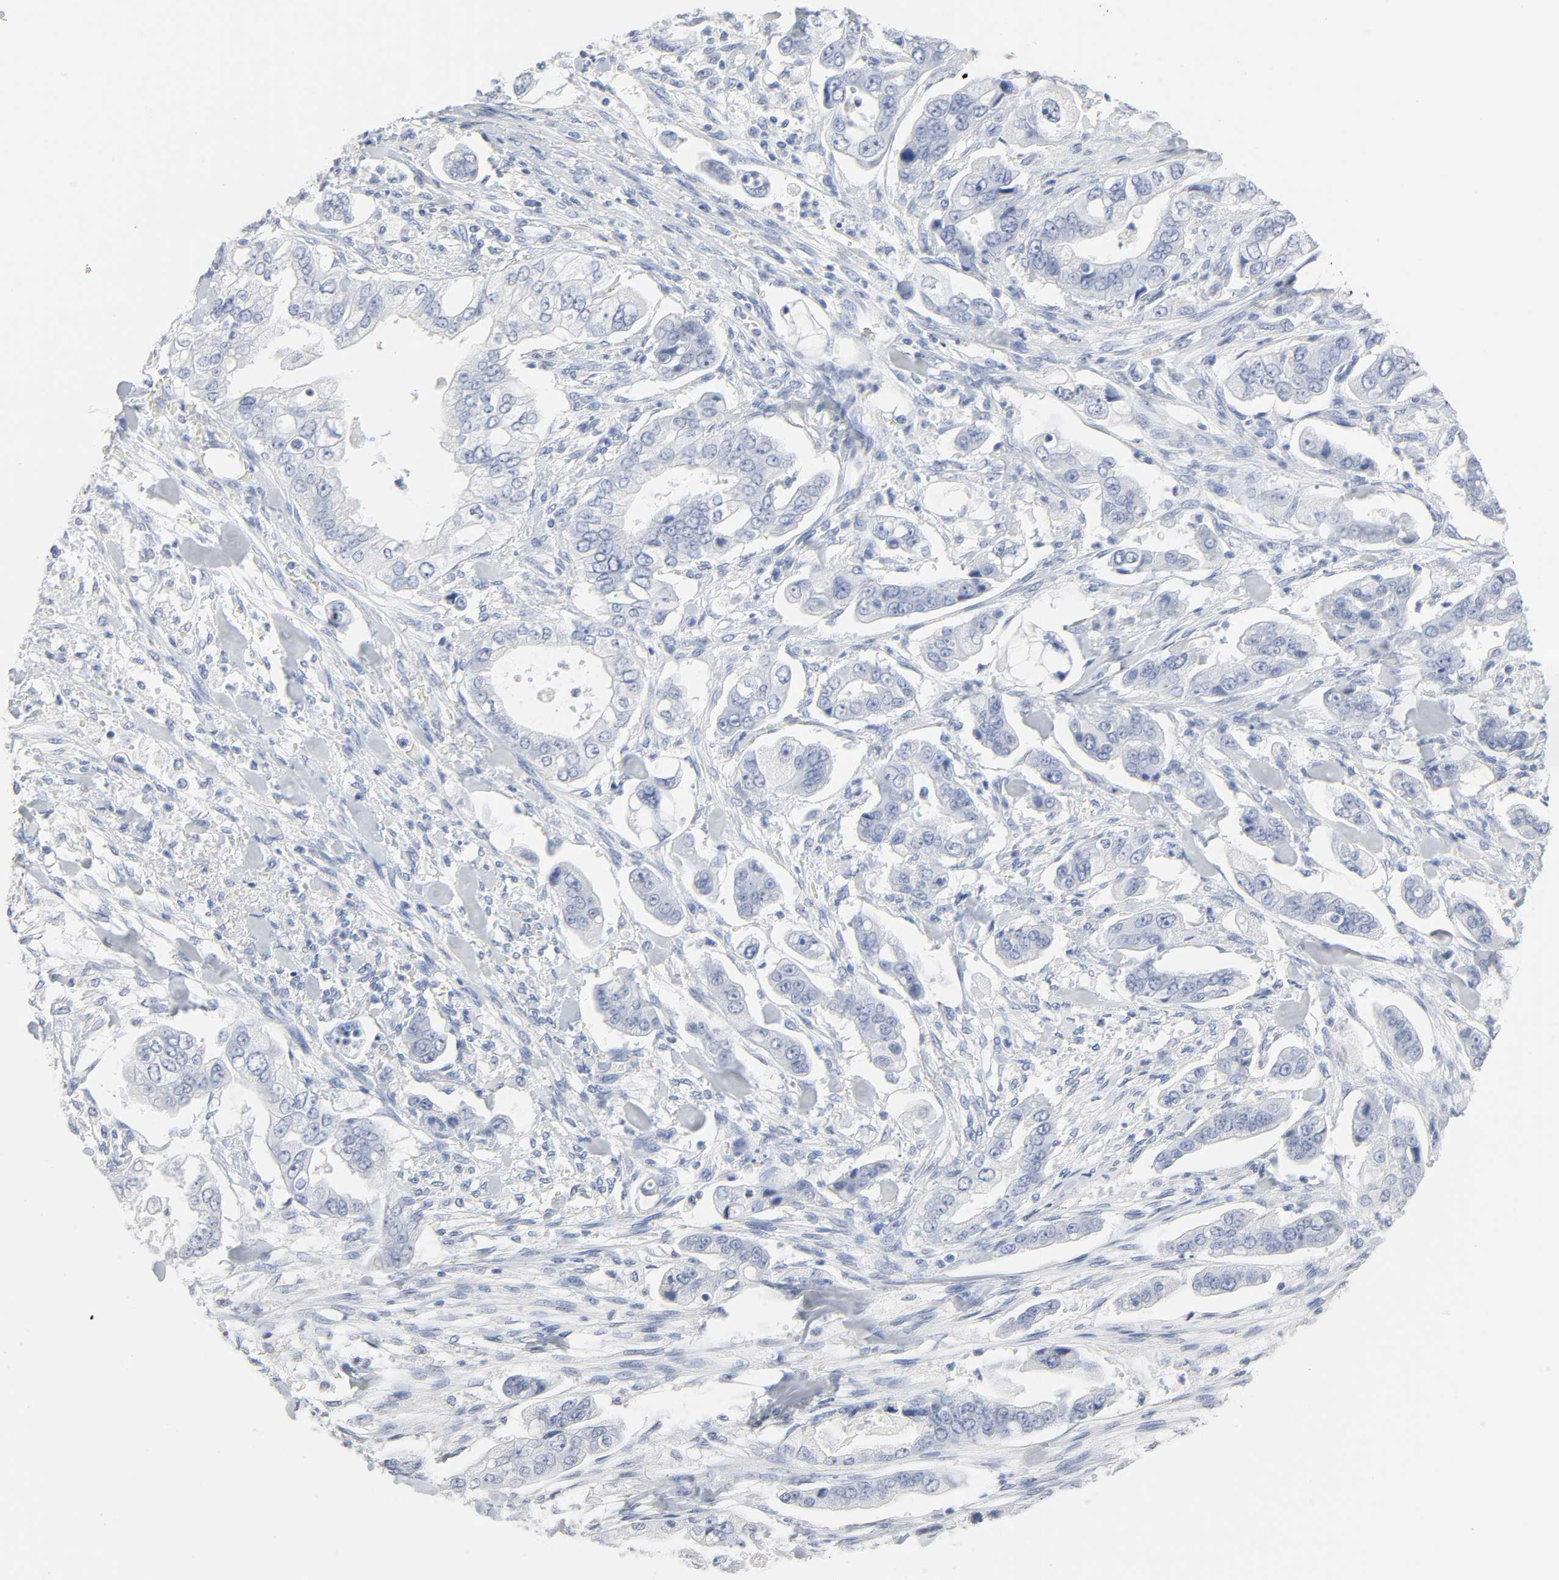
{"staining": {"intensity": "negative", "quantity": "none", "location": "none"}, "tissue": "stomach cancer", "cell_type": "Tumor cells", "image_type": "cancer", "snomed": [{"axis": "morphology", "description": "Adenocarcinoma, NOS"}, {"axis": "topography", "description": "Stomach"}], "caption": "High power microscopy histopathology image of an IHC micrograph of stomach adenocarcinoma, revealing no significant expression in tumor cells.", "gene": "ACP3", "patient": {"sex": "male", "age": 62}}